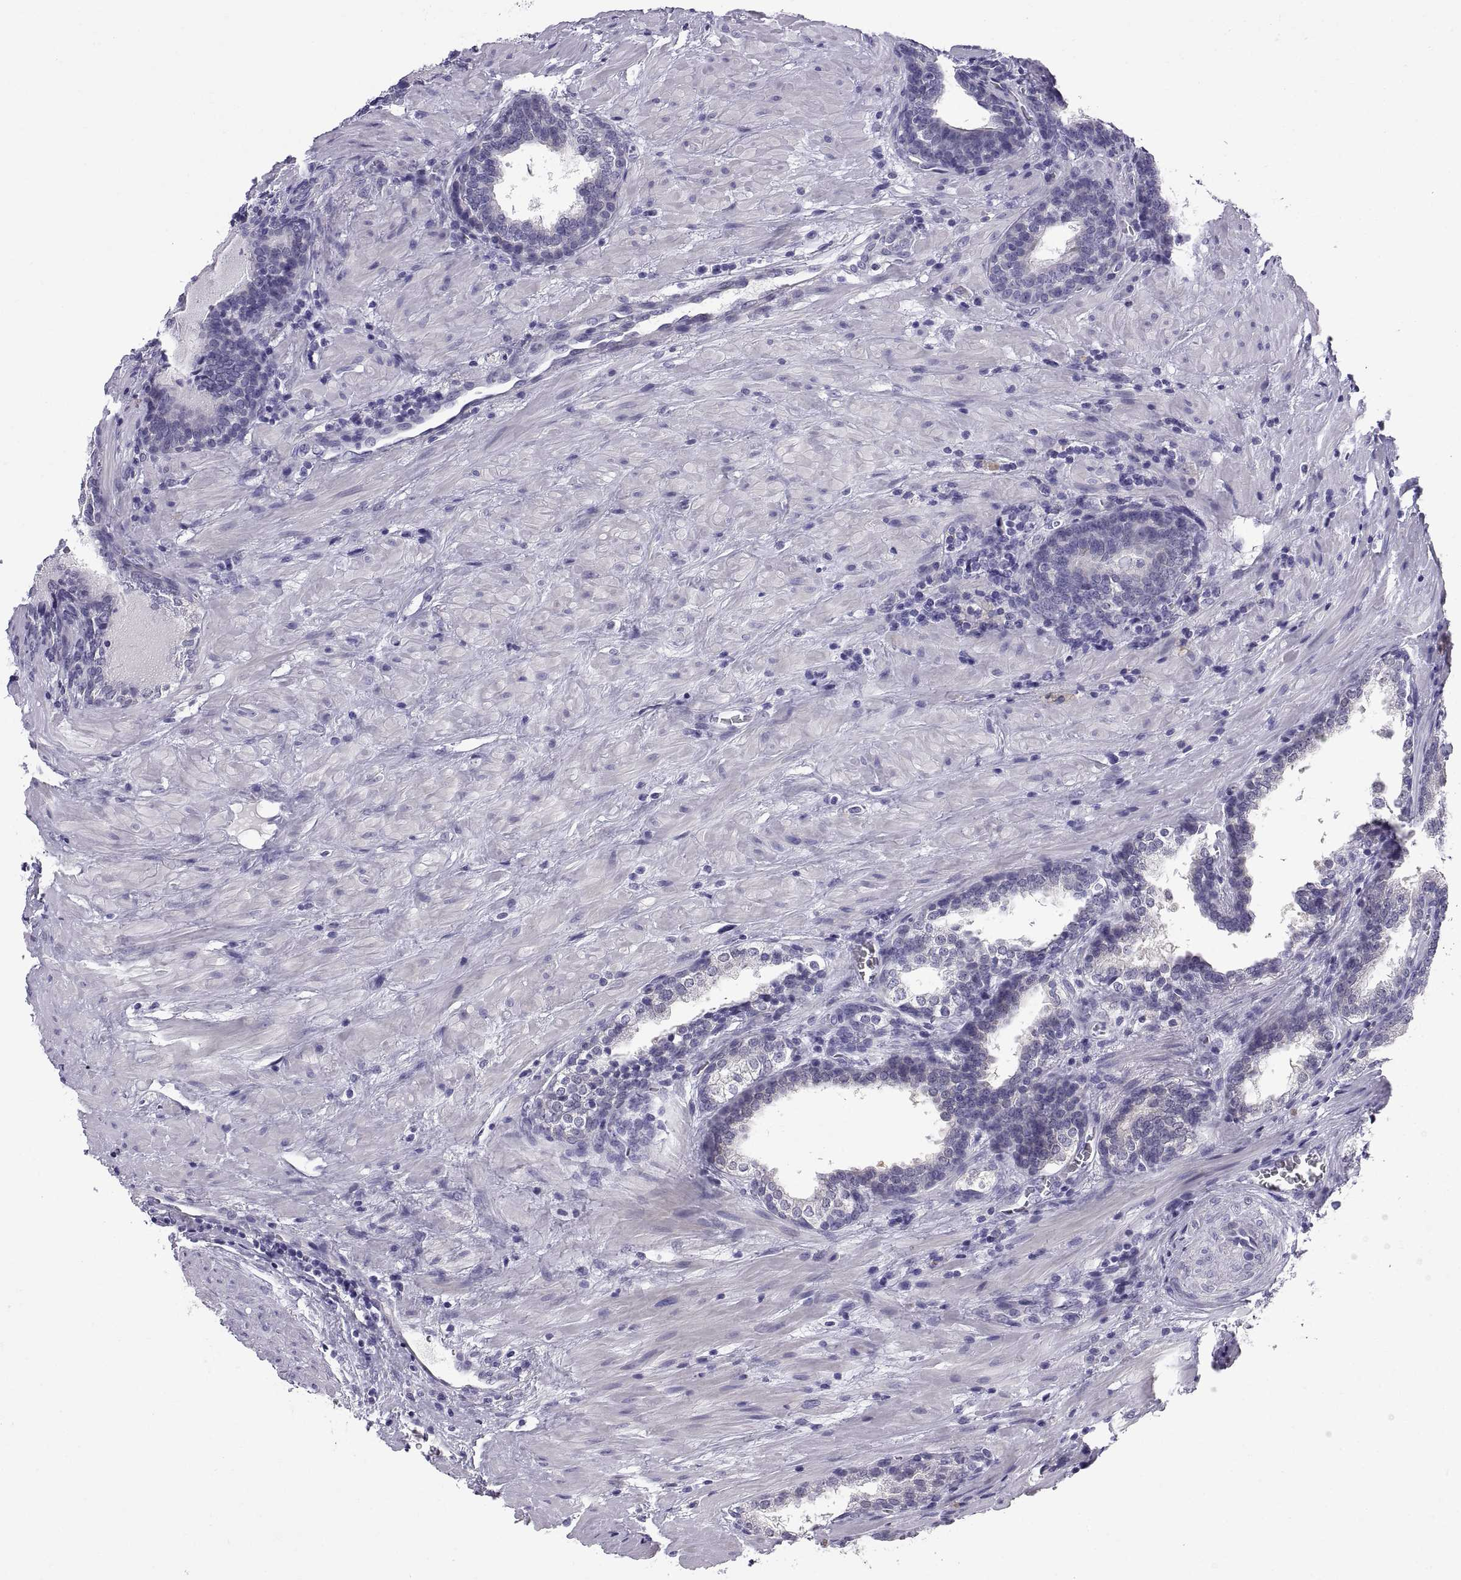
{"staining": {"intensity": "negative", "quantity": "none", "location": "none"}, "tissue": "prostate cancer", "cell_type": "Tumor cells", "image_type": "cancer", "snomed": [{"axis": "morphology", "description": "Adenocarcinoma, NOS"}, {"axis": "topography", "description": "Prostate and seminal vesicle, NOS"}], "caption": "The micrograph demonstrates no significant positivity in tumor cells of prostate adenocarcinoma. (Brightfield microscopy of DAB (3,3'-diaminobenzidine) immunohistochemistry at high magnification).", "gene": "SPDYE1", "patient": {"sex": "male", "age": 63}}